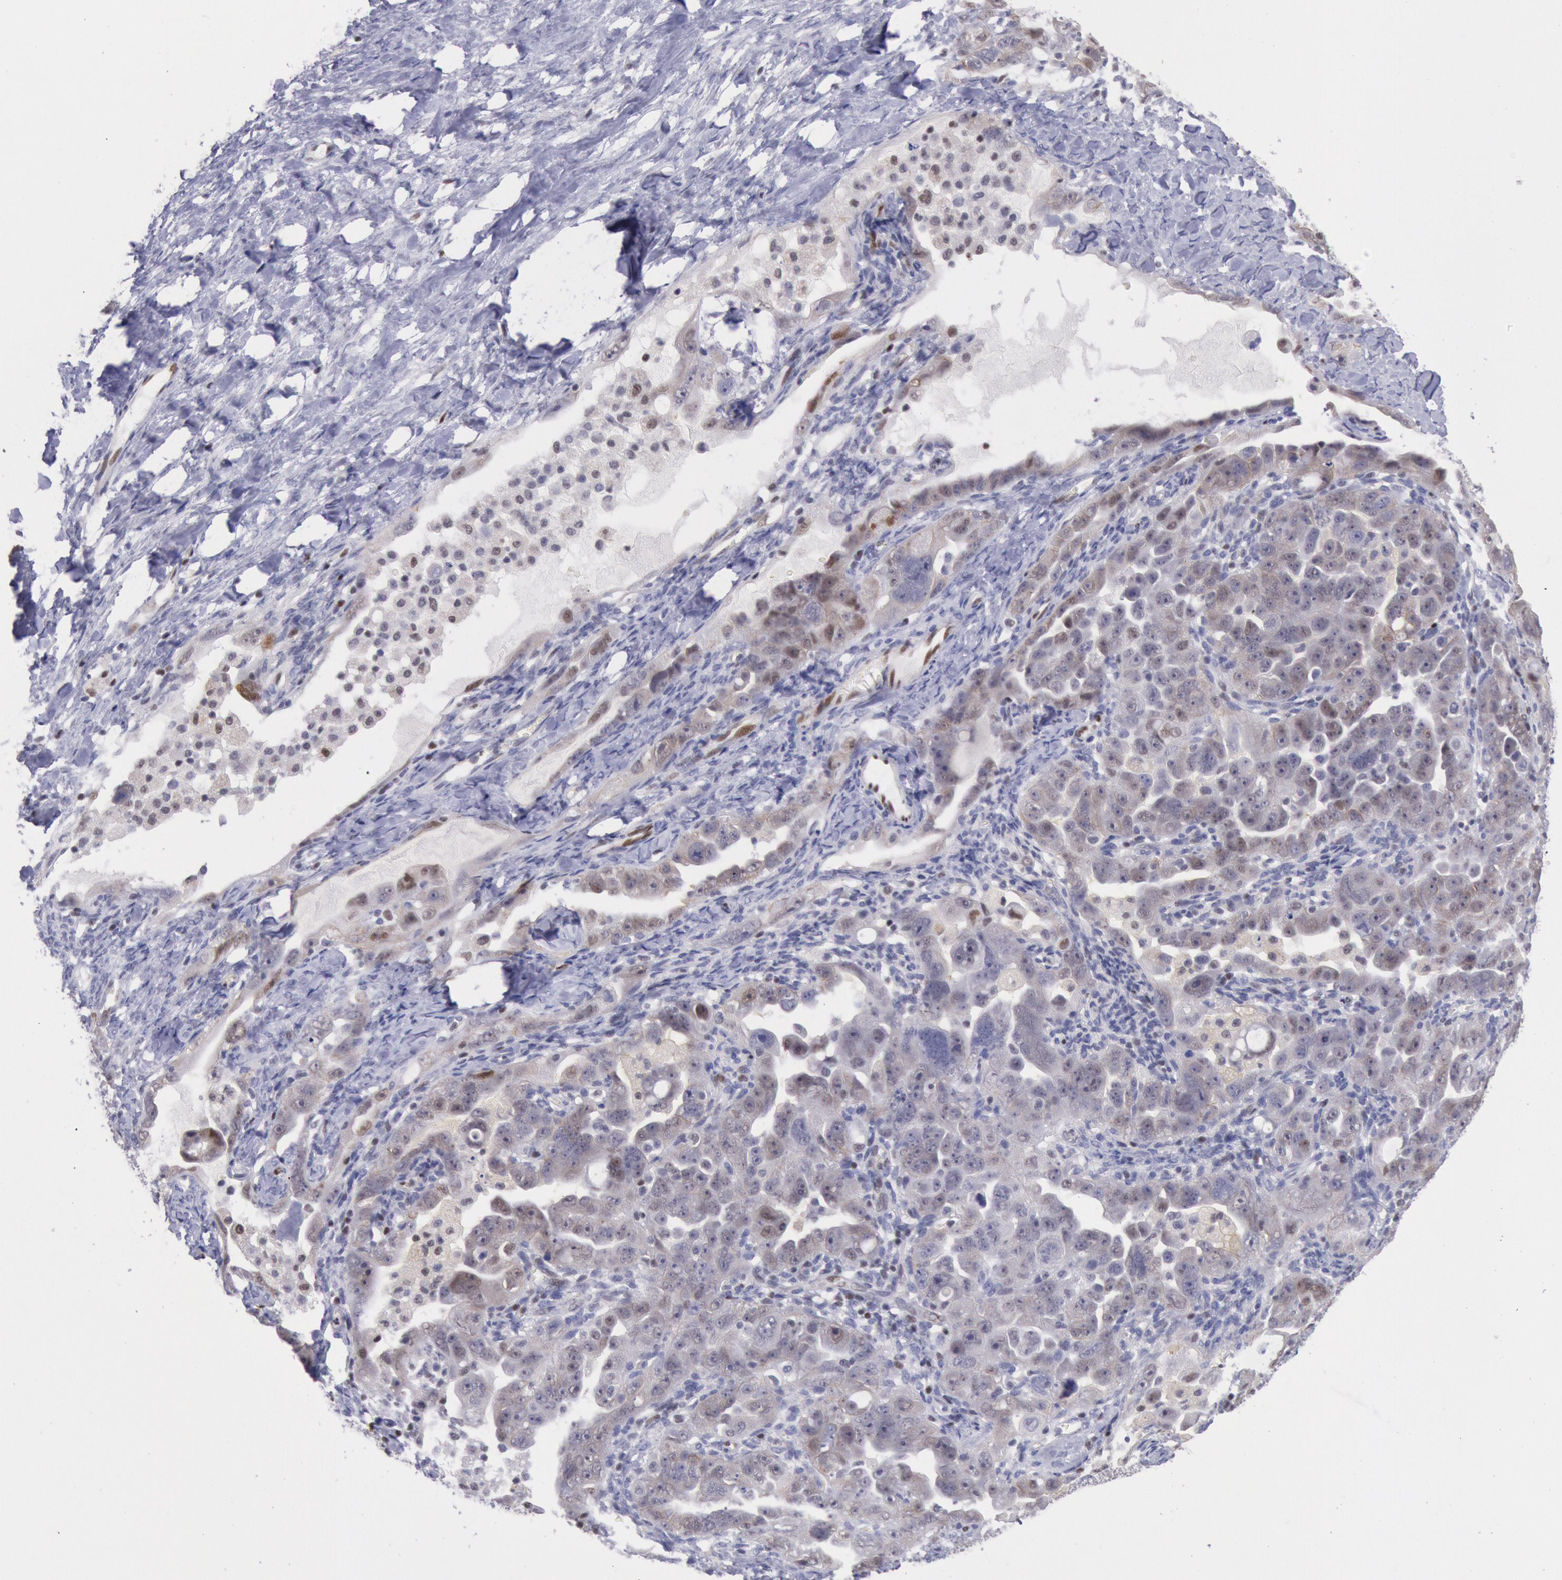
{"staining": {"intensity": "negative", "quantity": "none", "location": "none"}, "tissue": "ovarian cancer", "cell_type": "Tumor cells", "image_type": "cancer", "snomed": [{"axis": "morphology", "description": "Cystadenocarcinoma, serous, NOS"}, {"axis": "topography", "description": "Ovary"}], "caption": "There is no significant positivity in tumor cells of ovarian cancer.", "gene": "RPS6KA5", "patient": {"sex": "female", "age": 66}}